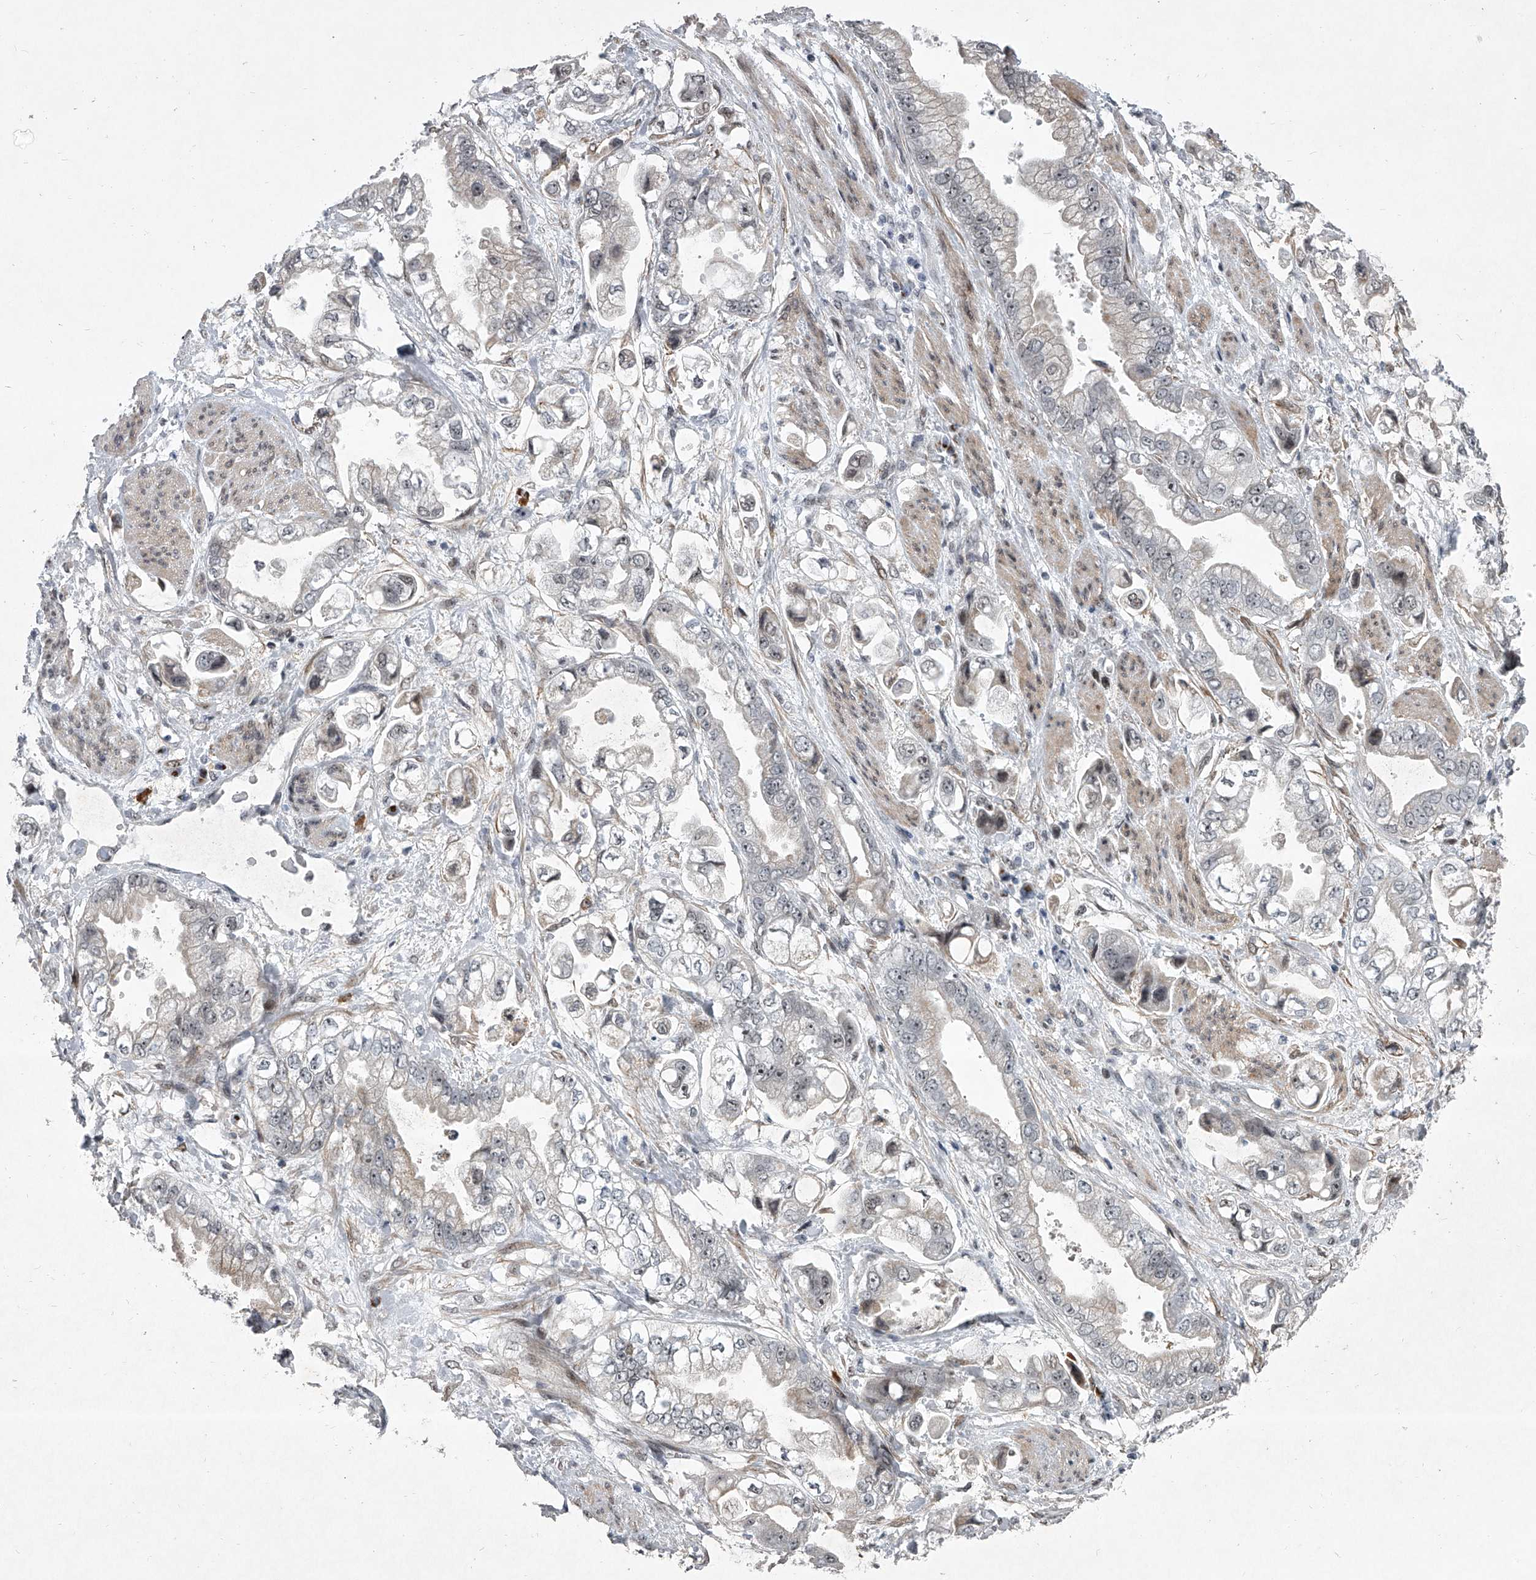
{"staining": {"intensity": "weak", "quantity": "<25%", "location": "nuclear"}, "tissue": "stomach cancer", "cell_type": "Tumor cells", "image_type": "cancer", "snomed": [{"axis": "morphology", "description": "Adenocarcinoma, NOS"}, {"axis": "topography", "description": "Stomach"}], "caption": "DAB (3,3'-diaminobenzidine) immunohistochemical staining of stomach cancer (adenocarcinoma) exhibits no significant staining in tumor cells.", "gene": "MLLT1", "patient": {"sex": "male", "age": 62}}